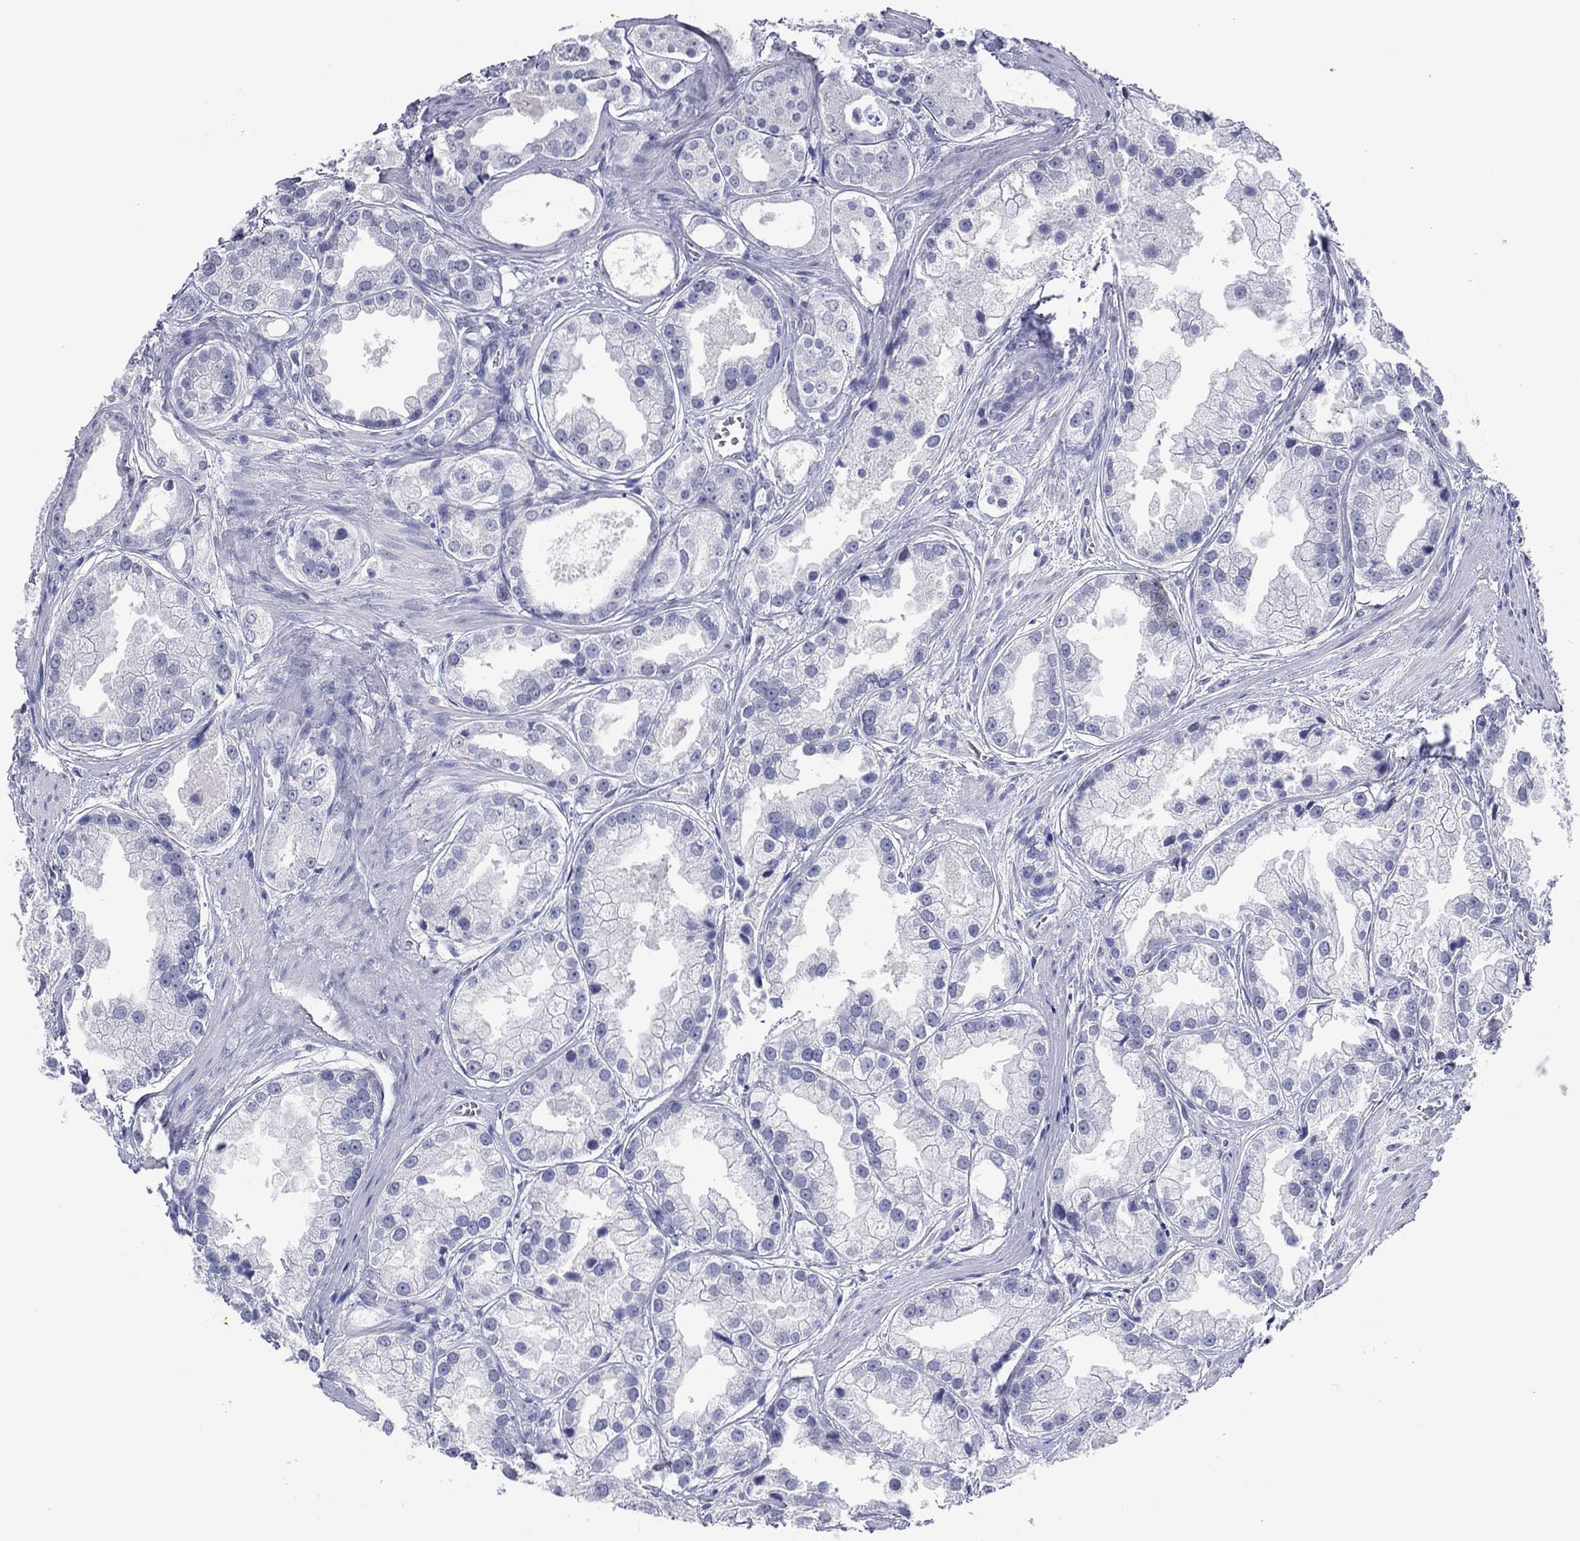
{"staining": {"intensity": "negative", "quantity": "none", "location": "none"}, "tissue": "prostate cancer", "cell_type": "Tumor cells", "image_type": "cancer", "snomed": [{"axis": "morphology", "description": "Adenocarcinoma, NOS"}, {"axis": "topography", "description": "Prostate"}], "caption": "This is a histopathology image of immunohistochemistry (IHC) staining of prostate cancer, which shows no staining in tumor cells.", "gene": "UTF1", "patient": {"sex": "male", "age": 61}}